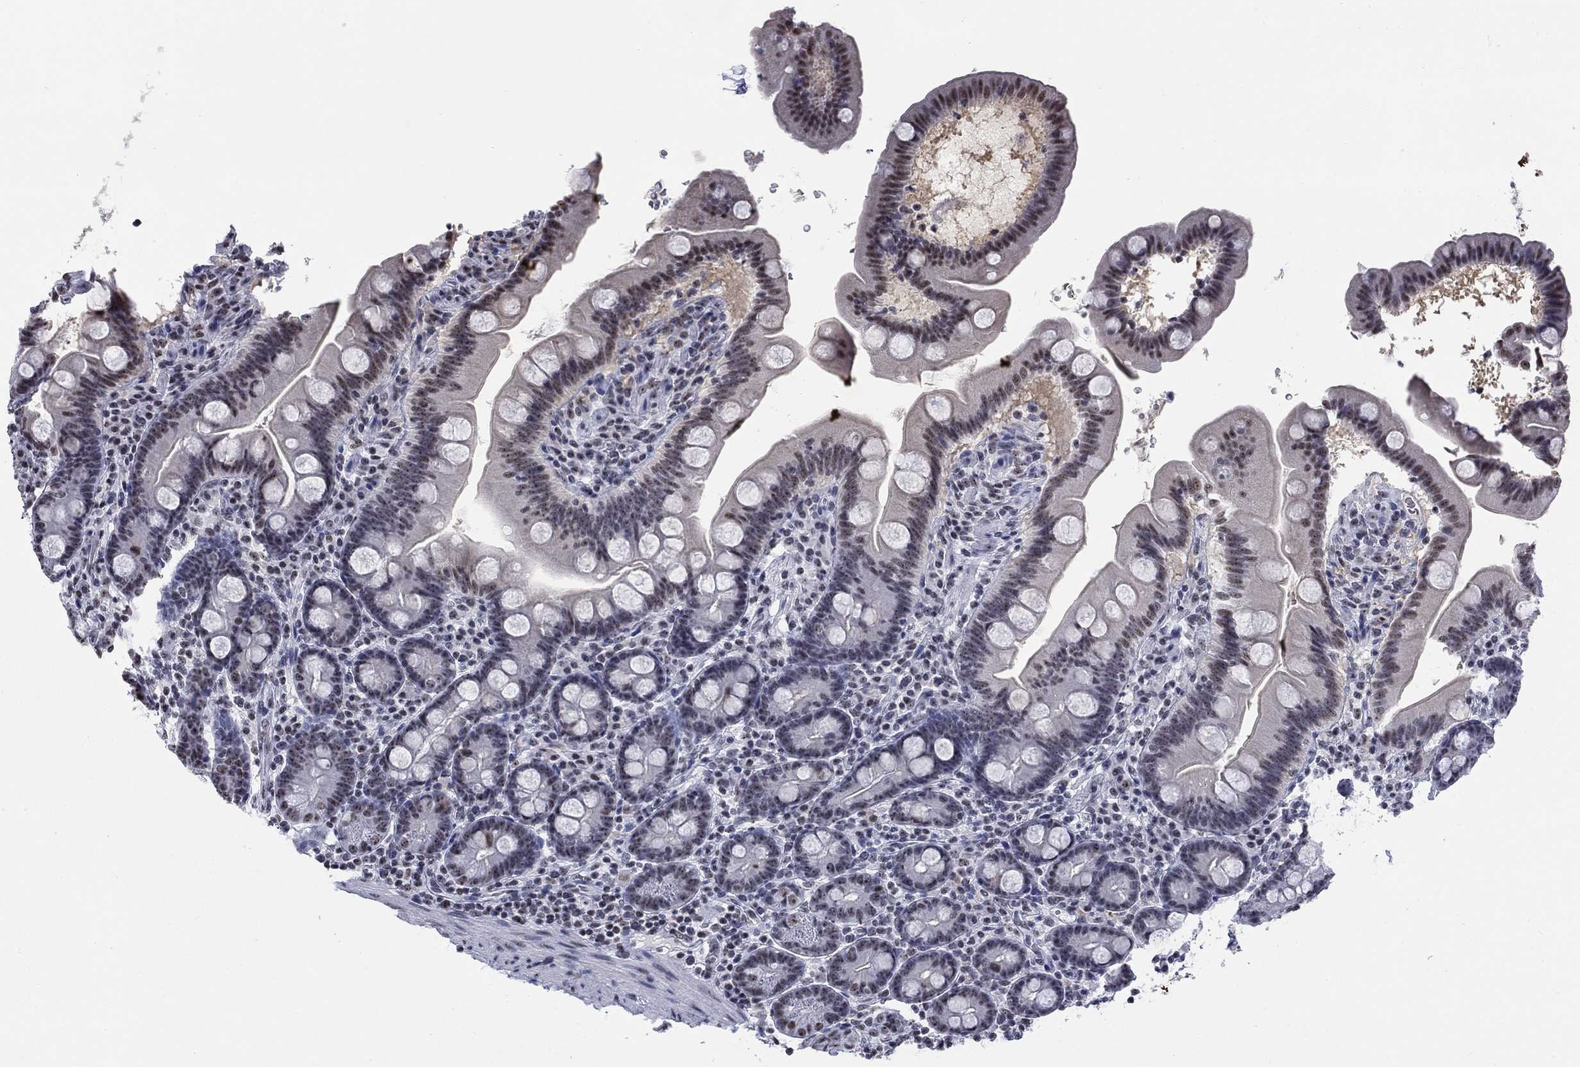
{"staining": {"intensity": "weak", "quantity": "<25%", "location": "nuclear"}, "tissue": "duodenum", "cell_type": "Glandular cells", "image_type": "normal", "snomed": [{"axis": "morphology", "description": "Normal tissue, NOS"}, {"axis": "topography", "description": "Duodenum"}], "caption": "Immunohistochemistry micrograph of normal human duodenum stained for a protein (brown), which displays no expression in glandular cells.", "gene": "CSRNP3", "patient": {"sex": "male", "age": 59}}